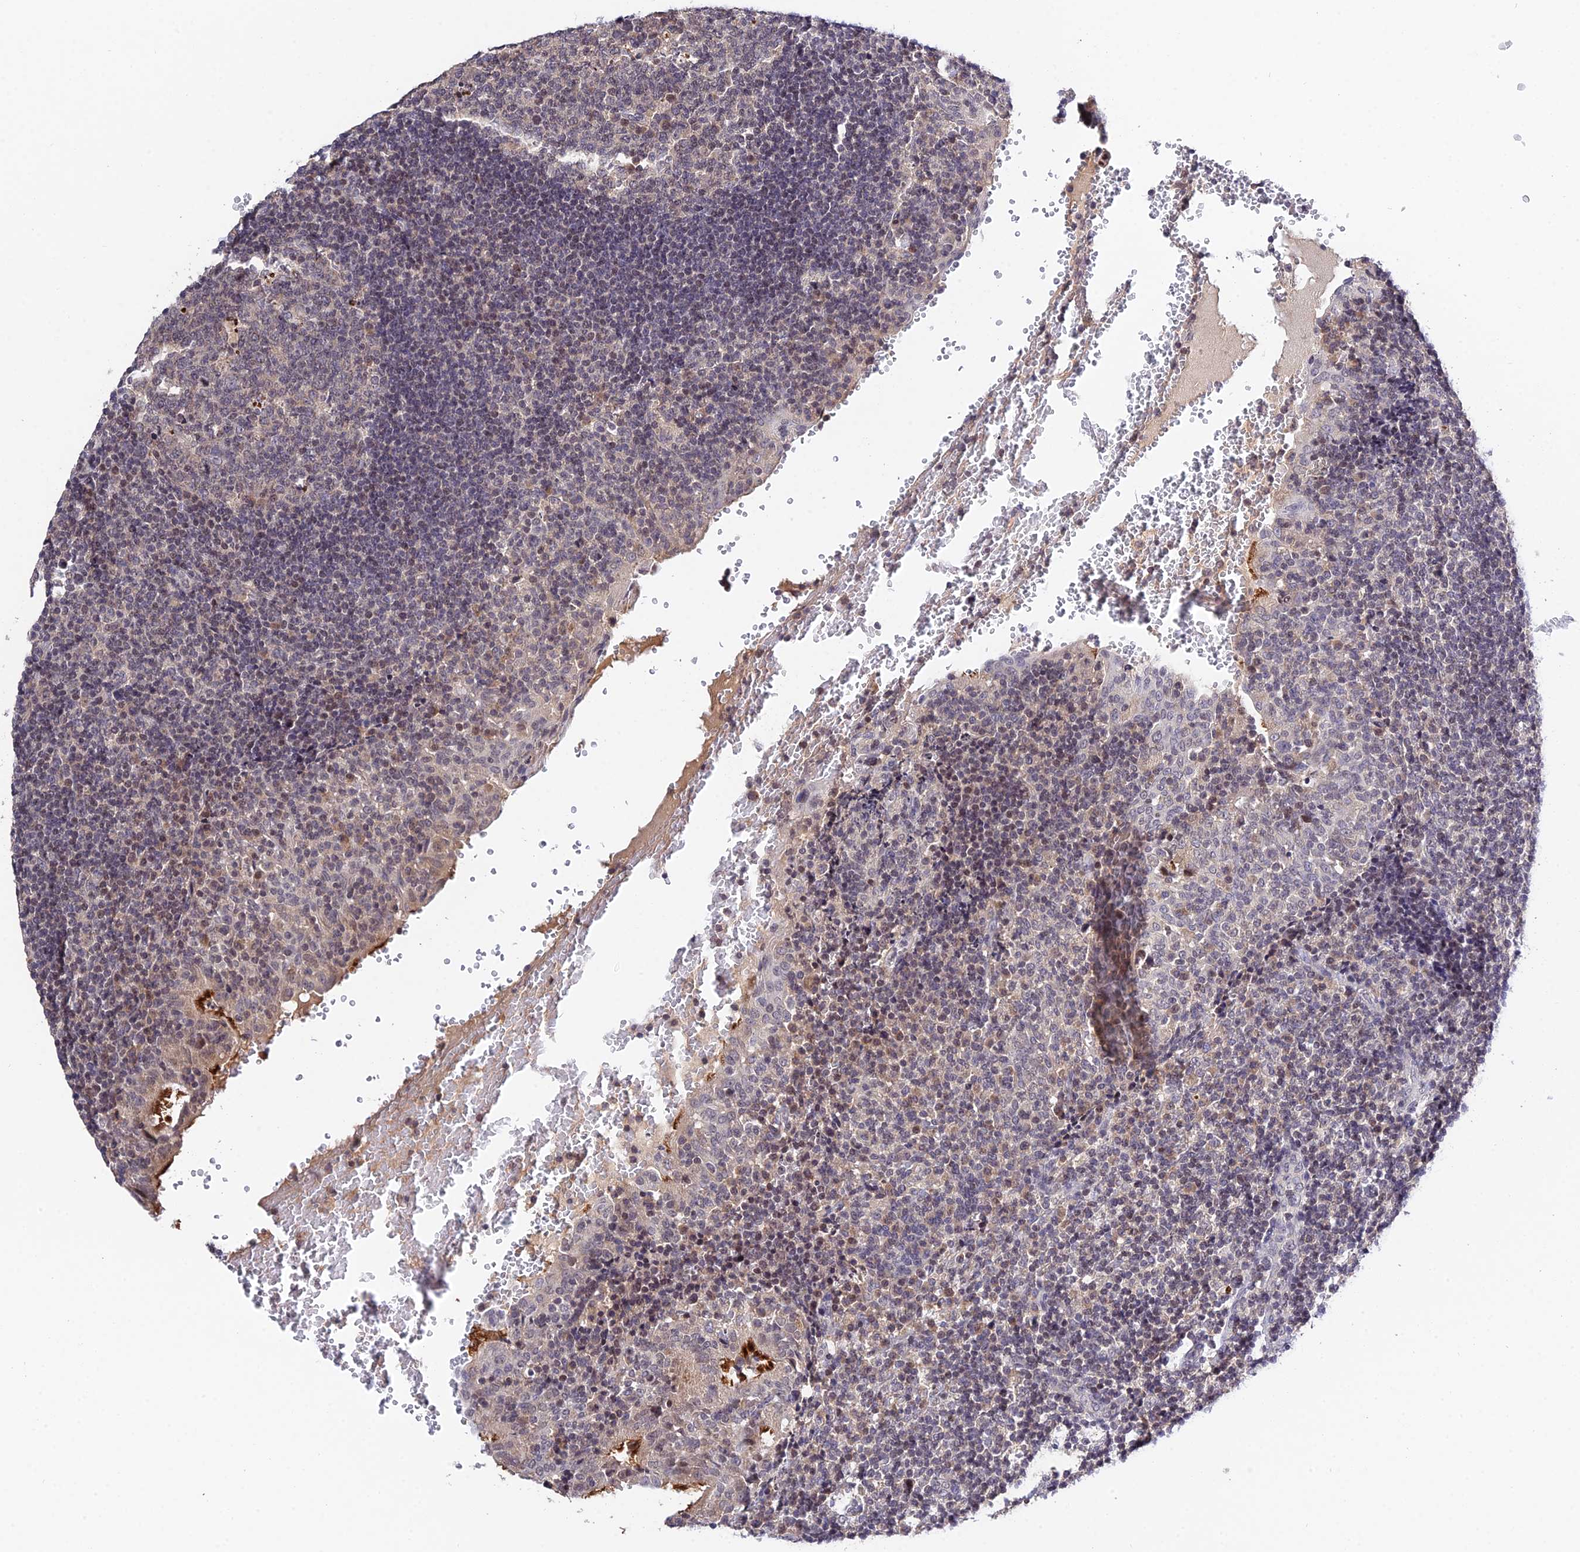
{"staining": {"intensity": "moderate", "quantity": "<25%", "location": "nuclear"}, "tissue": "tonsil", "cell_type": "Germinal center cells", "image_type": "normal", "snomed": [{"axis": "morphology", "description": "Normal tissue, NOS"}, {"axis": "topography", "description": "Tonsil"}], "caption": "Protein analysis of benign tonsil displays moderate nuclear staining in about <25% of germinal center cells.", "gene": "TEKT1", "patient": {"sex": "female", "age": 40}}